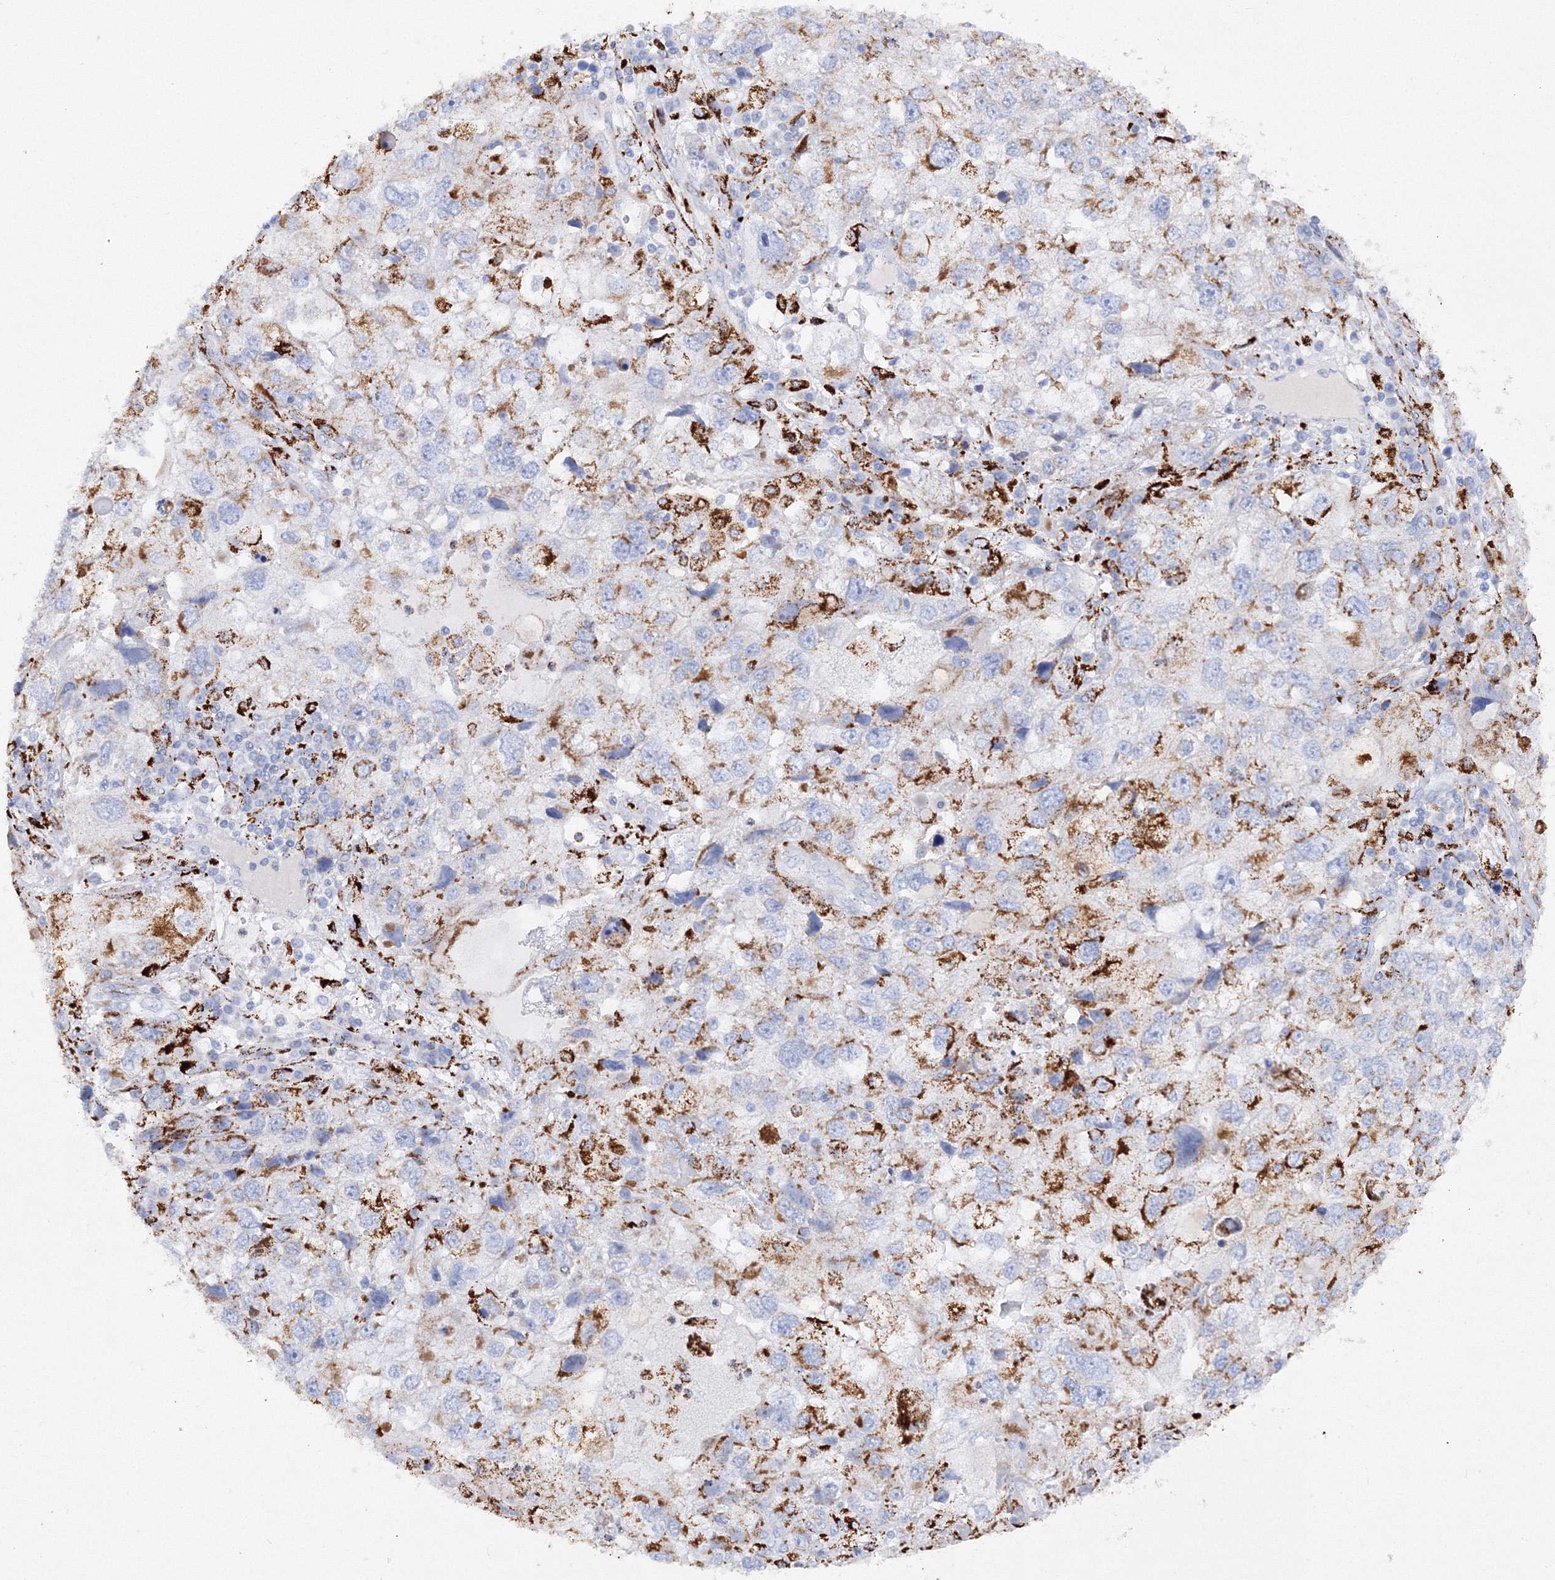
{"staining": {"intensity": "strong", "quantity": "25%-75%", "location": "cytoplasmic/membranous"}, "tissue": "endometrial cancer", "cell_type": "Tumor cells", "image_type": "cancer", "snomed": [{"axis": "morphology", "description": "Adenocarcinoma, NOS"}, {"axis": "topography", "description": "Endometrium"}], "caption": "IHC histopathology image of neoplastic tissue: adenocarcinoma (endometrial) stained using immunohistochemistry (IHC) reveals high levels of strong protein expression localized specifically in the cytoplasmic/membranous of tumor cells, appearing as a cytoplasmic/membranous brown color.", "gene": "MERTK", "patient": {"sex": "female", "age": 49}}